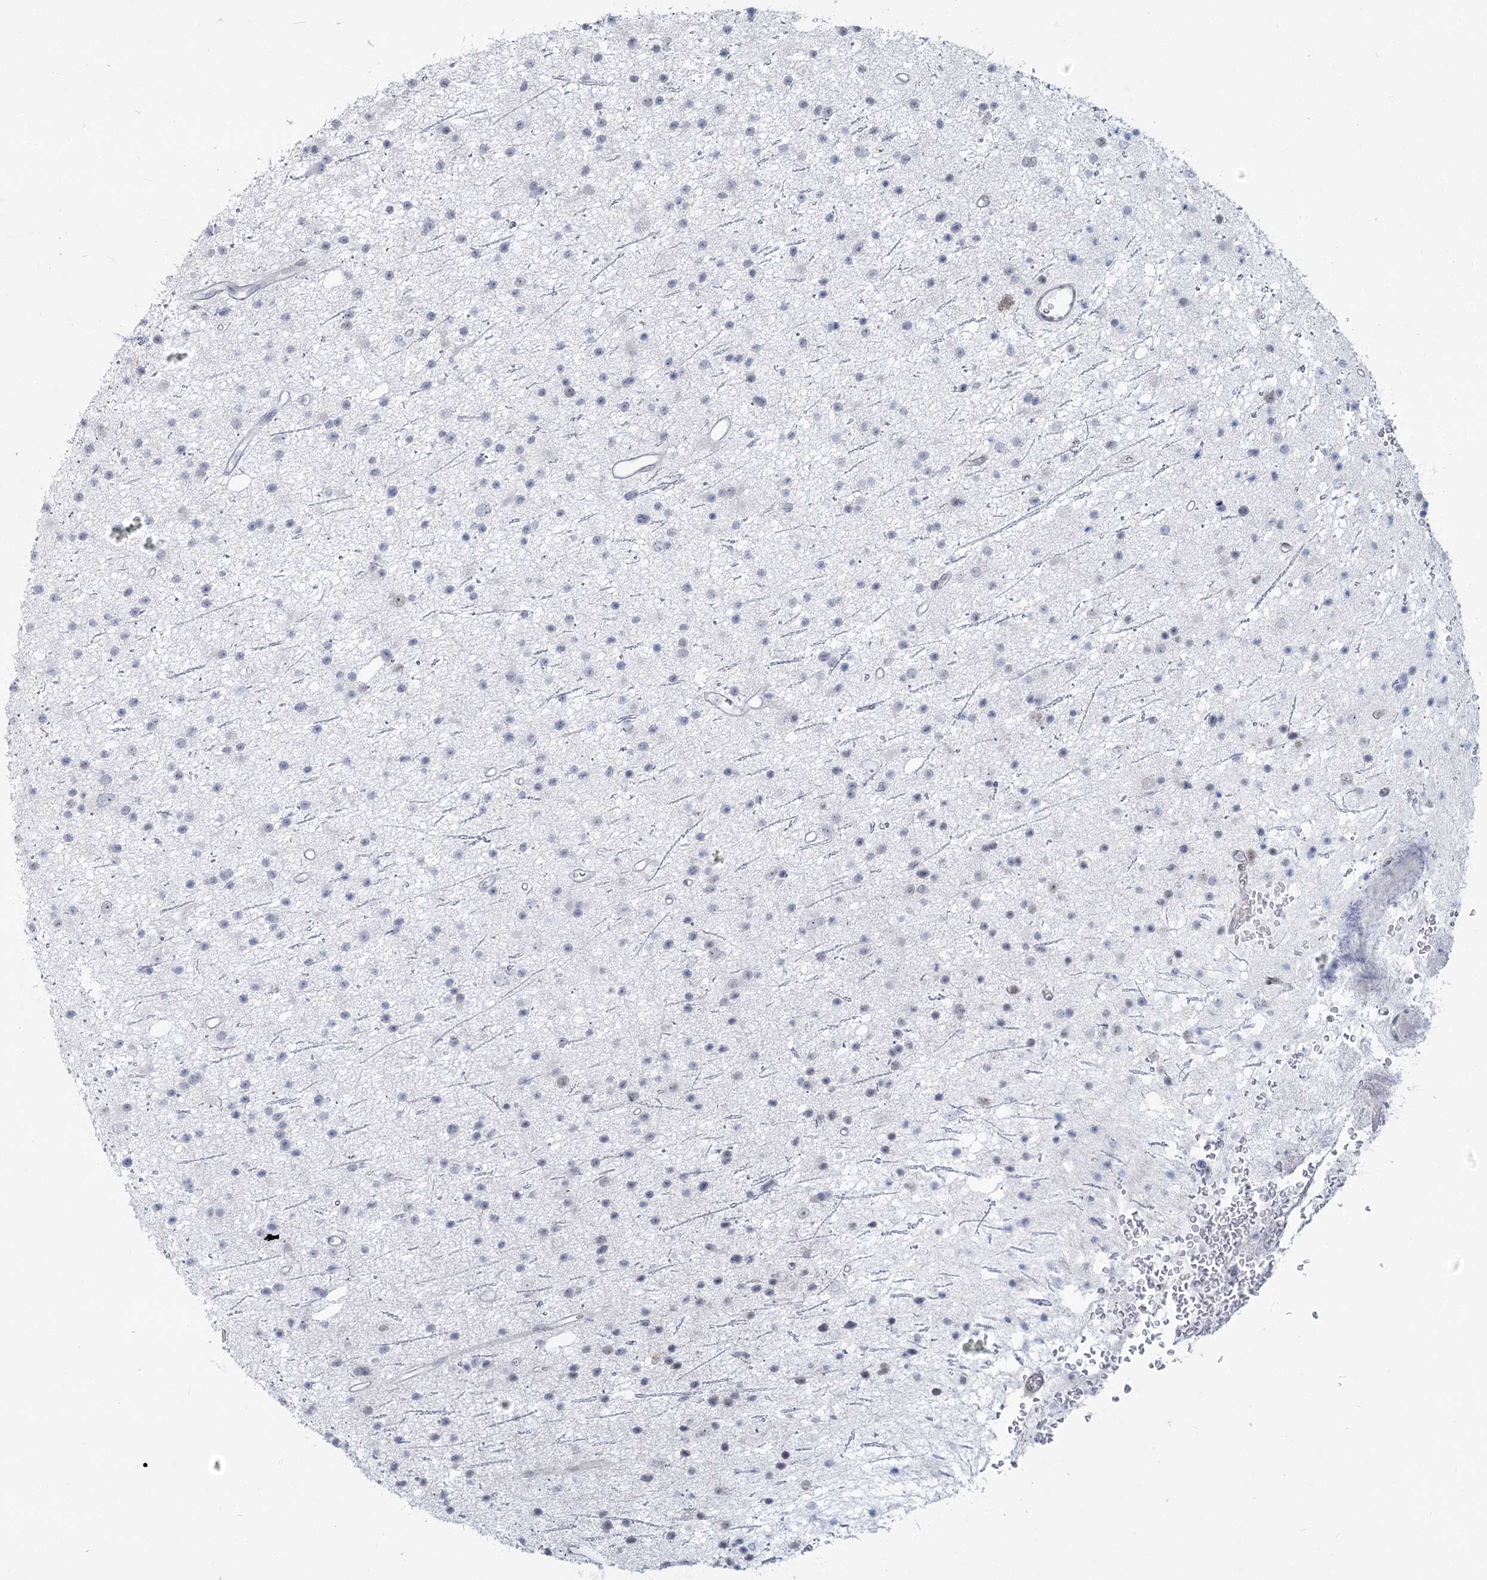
{"staining": {"intensity": "negative", "quantity": "none", "location": "none"}, "tissue": "glioma", "cell_type": "Tumor cells", "image_type": "cancer", "snomed": [{"axis": "morphology", "description": "Glioma, malignant, Low grade"}, {"axis": "topography", "description": "Cerebral cortex"}], "caption": "This is an IHC histopathology image of glioma. There is no expression in tumor cells.", "gene": "ABITRAM", "patient": {"sex": "female", "age": 39}}